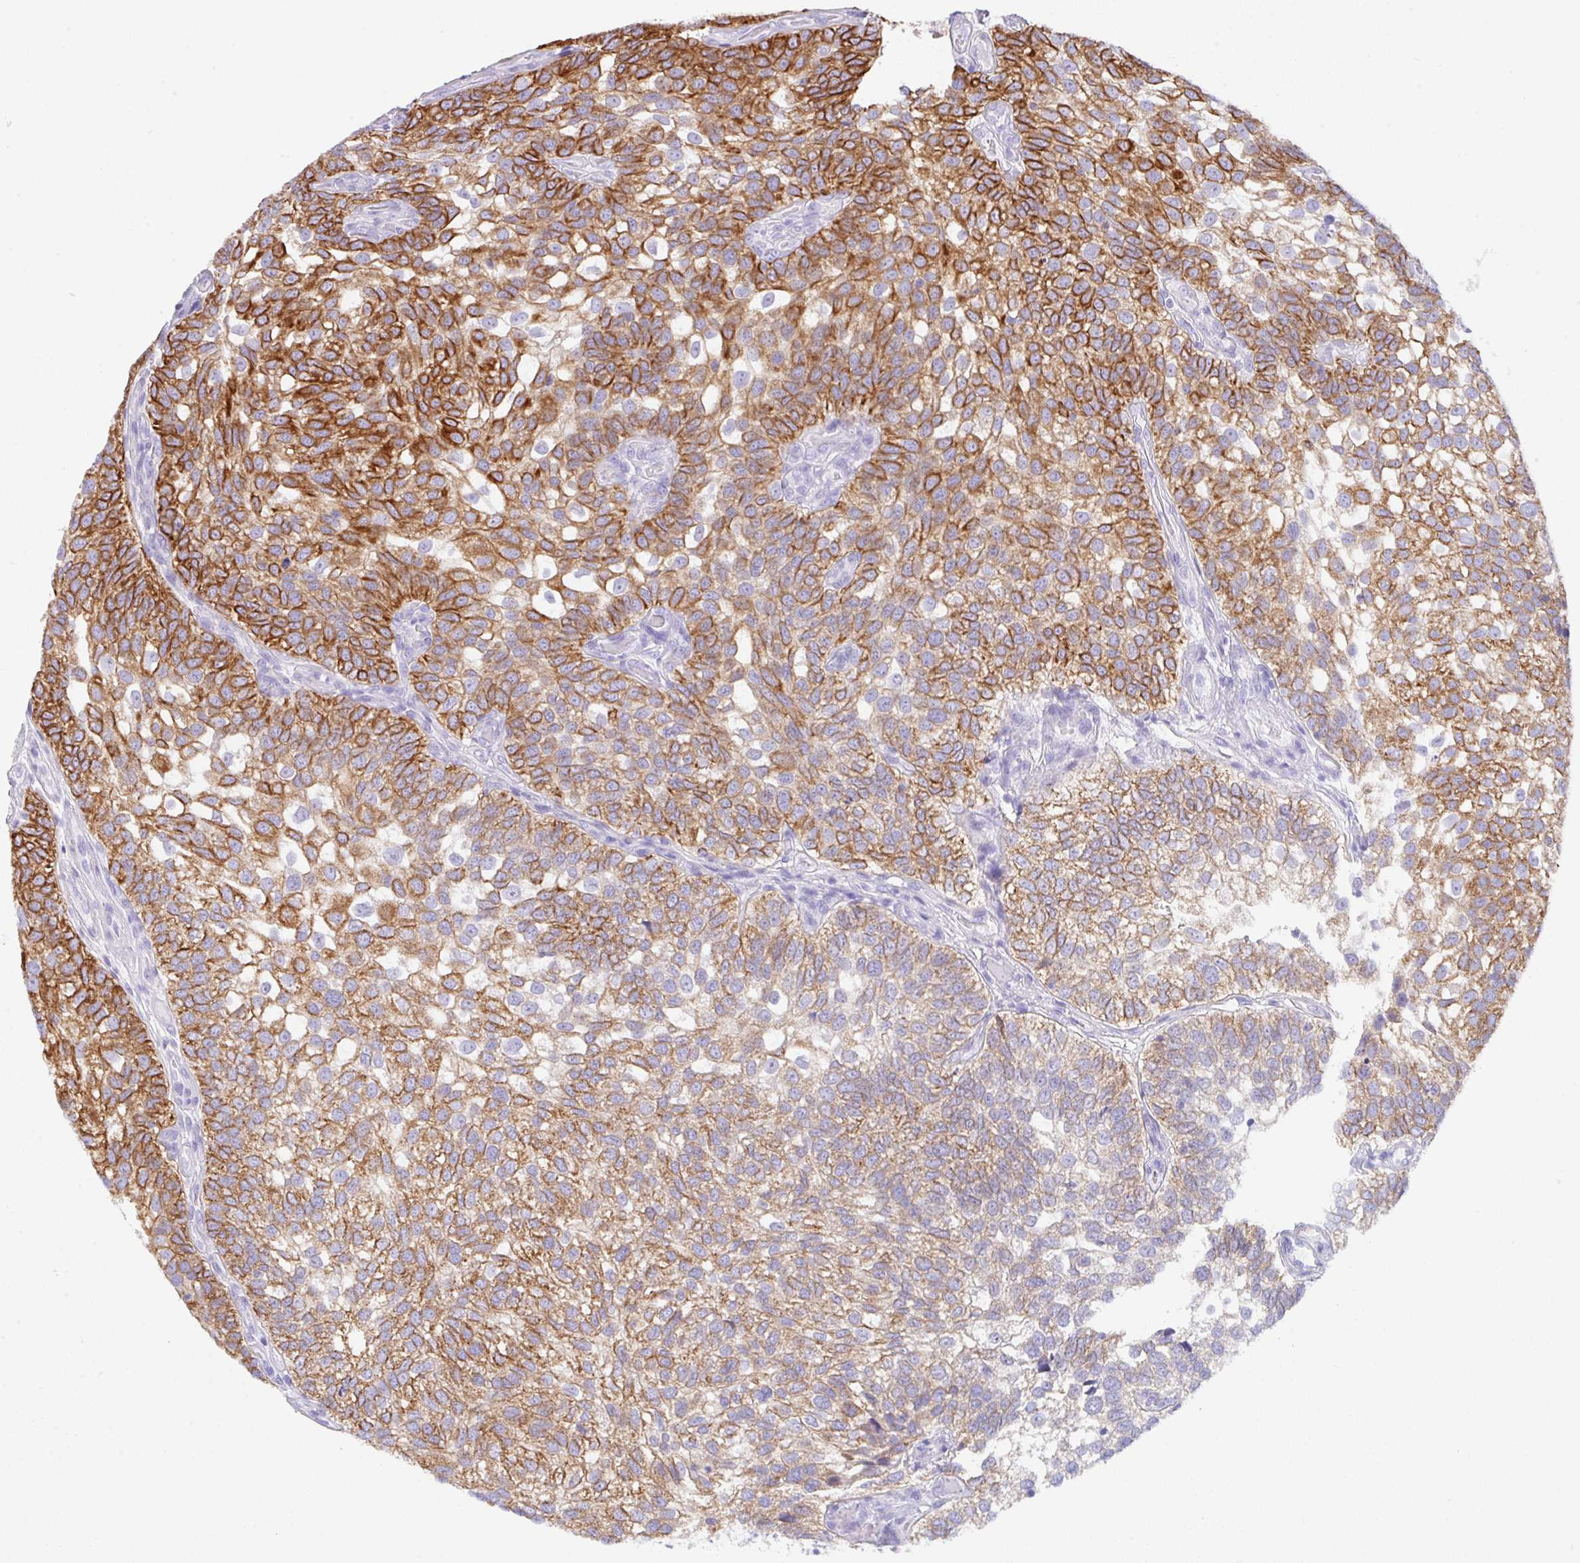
{"staining": {"intensity": "strong", "quantity": "25%-75%", "location": "cytoplasmic/membranous"}, "tissue": "urothelial cancer", "cell_type": "Tumor cells", "image_type": "cancer", "snomed": [{"axis": "morphology", "description": "Urothelial carcinoma, NOS"}, {"axis": "topography", "description": "Urinary bladder"}], "caption": "About 25%-75% of tumor cells in human urothelial cancer exhibit strong cytoplasmic/membranous protein positivity as visualized by brown immunohistochemical staining.", "gene": "TRAF4", "patient": {"sex": "male", "age": 87}}